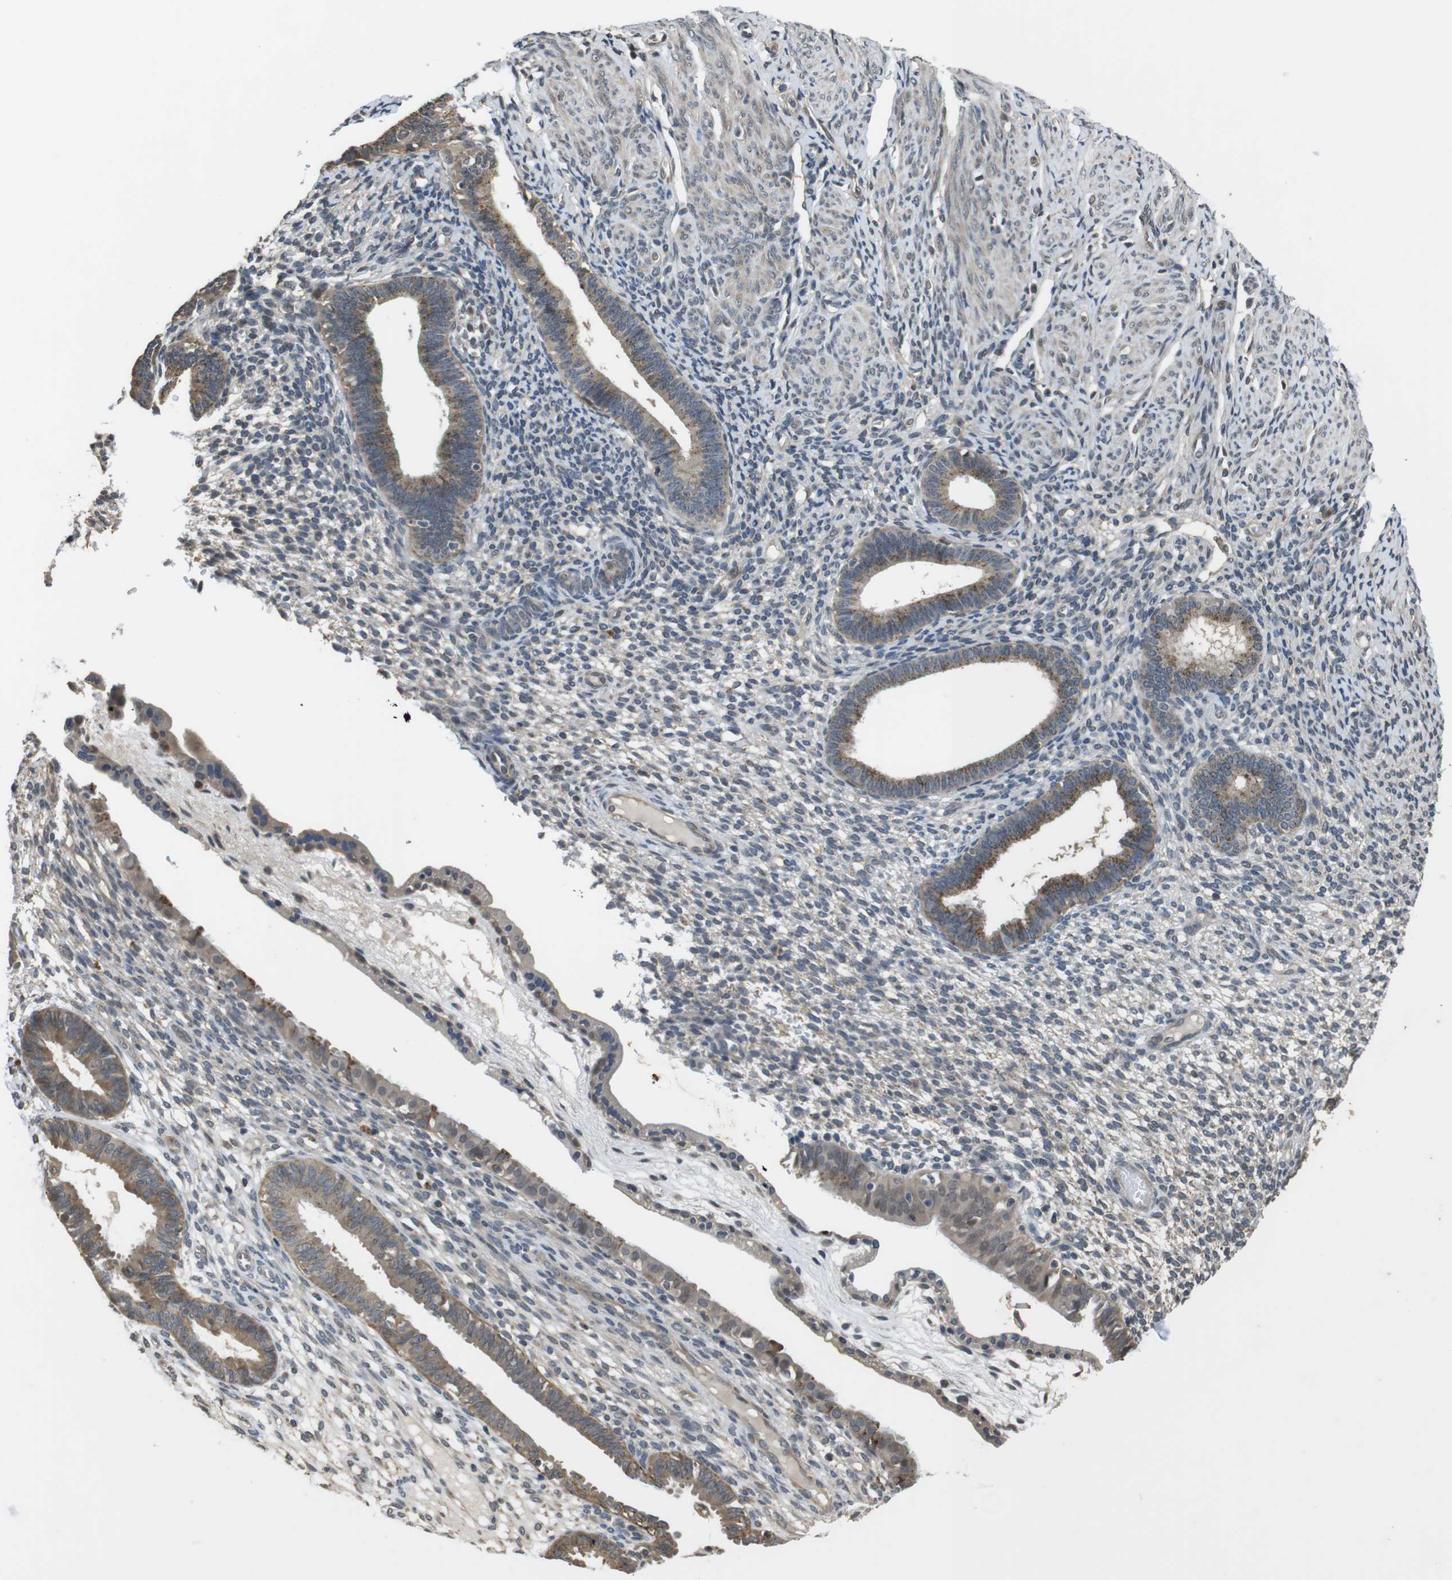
{"staining": {"intensity": "weak", "quantity": "25%-75%", "location": "cytoplasmic/membranous"}, "tissue": "endometrium", "cell_type": "Cells in endometrial stroma", "image_type": "normal", "snomed": [{"axis": "morphology", "description": "Normal tissue, NOS"}, {"axis": "topography", "description": "Endometrium"}], "caption": "Immunohistochemical staining of unremarkable endometrium reveals 25%-75% levels of weak cytoplasmic/membranous protein positivity in approximately 25%-75% of cells in endometrial stroma.", "gene": "FZD10", "patient": {"sex": "female", "age": 61}}